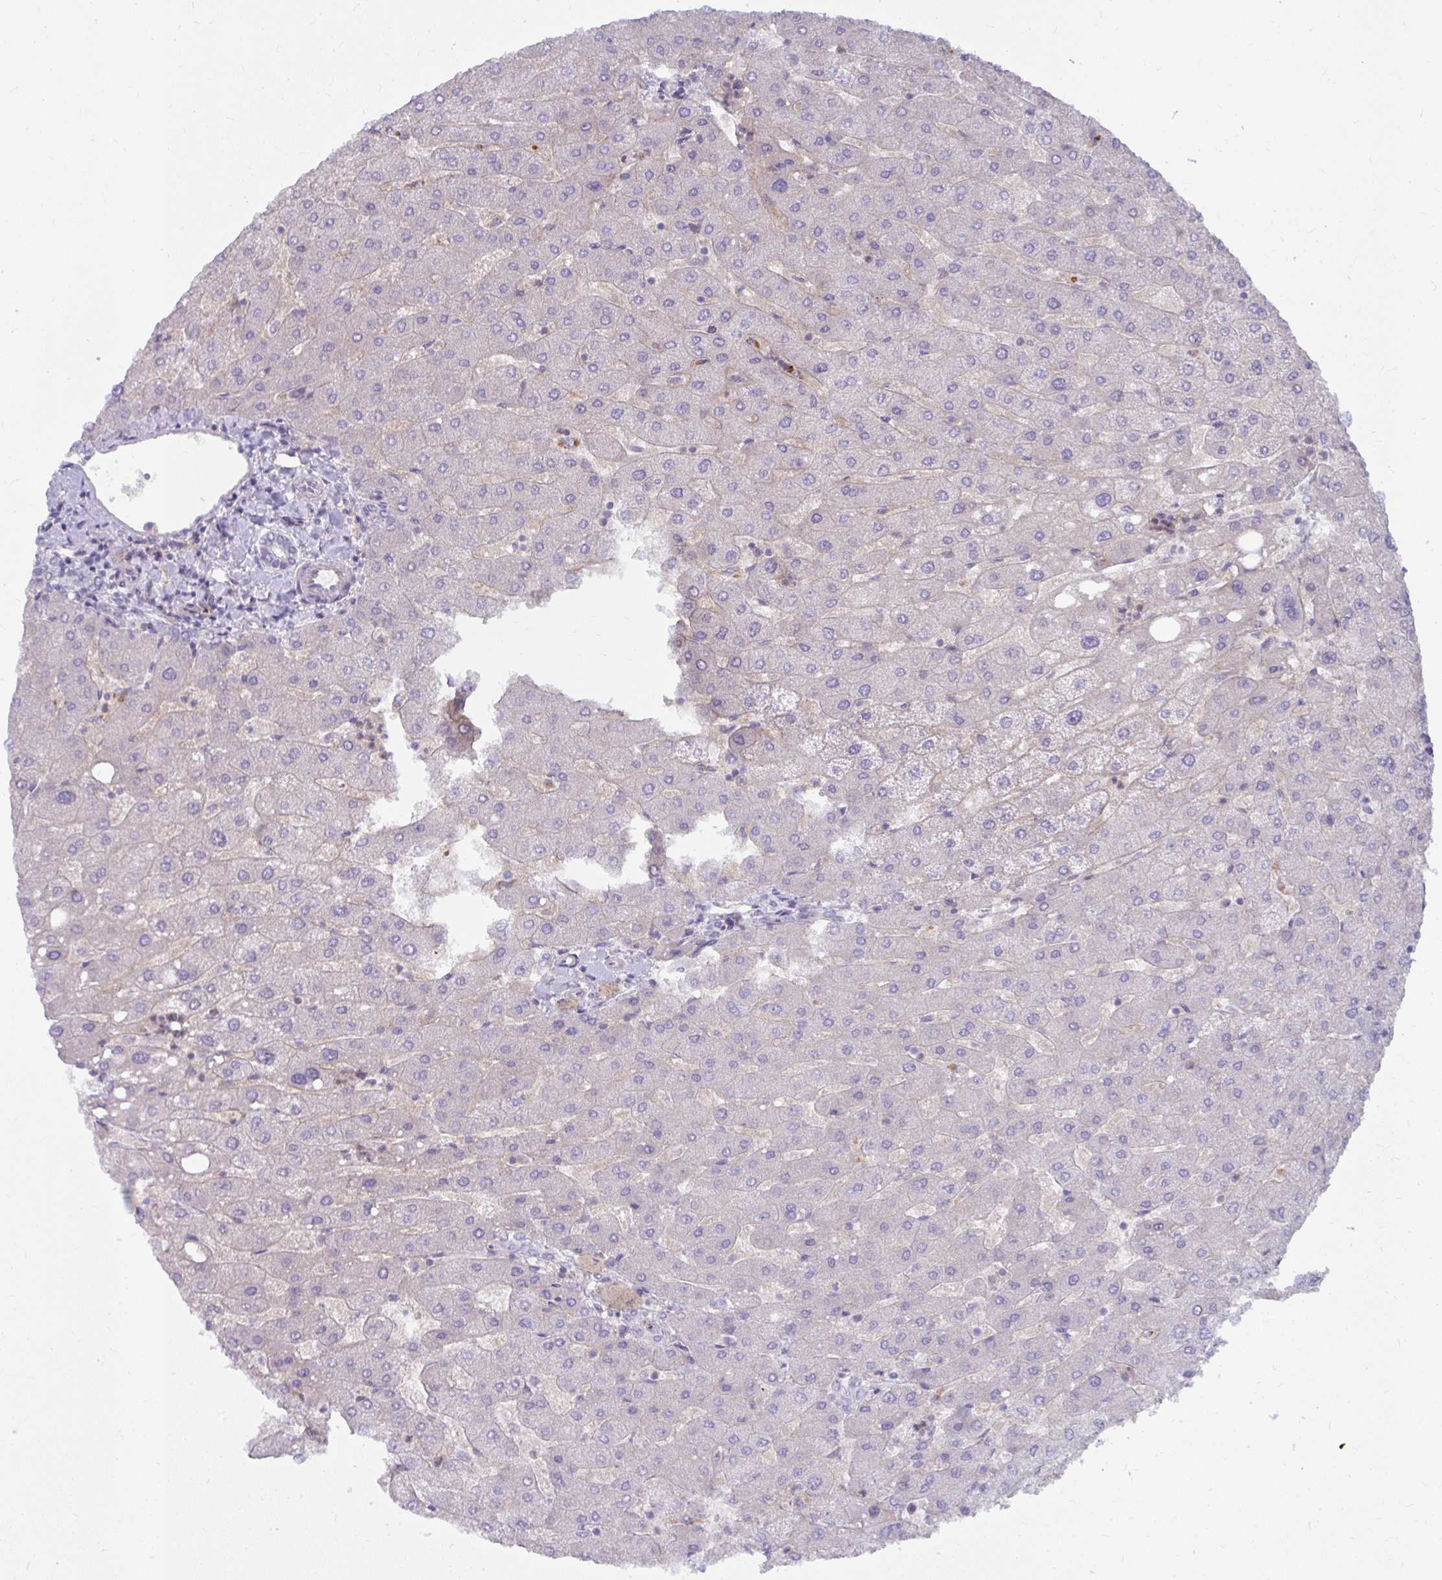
{"staining": {"intensity": "negative", "quantity": "none", "location": "none"}, "tissue": "liver", "cell_type": "Cholangiocytes", "image_type": "normal", "snomed": [{"axis": "morphology", "description": "Normal tissue, NOS"}, {"axis": "topography", "description": "Liver"}], "caption": "IHC micrograph of unremarkable liver stained for a protein (brown), which exhibits no positivity in cholangiocytes.", "gene": "MUS81", "patient": {"sex": "male", "age": 67}}